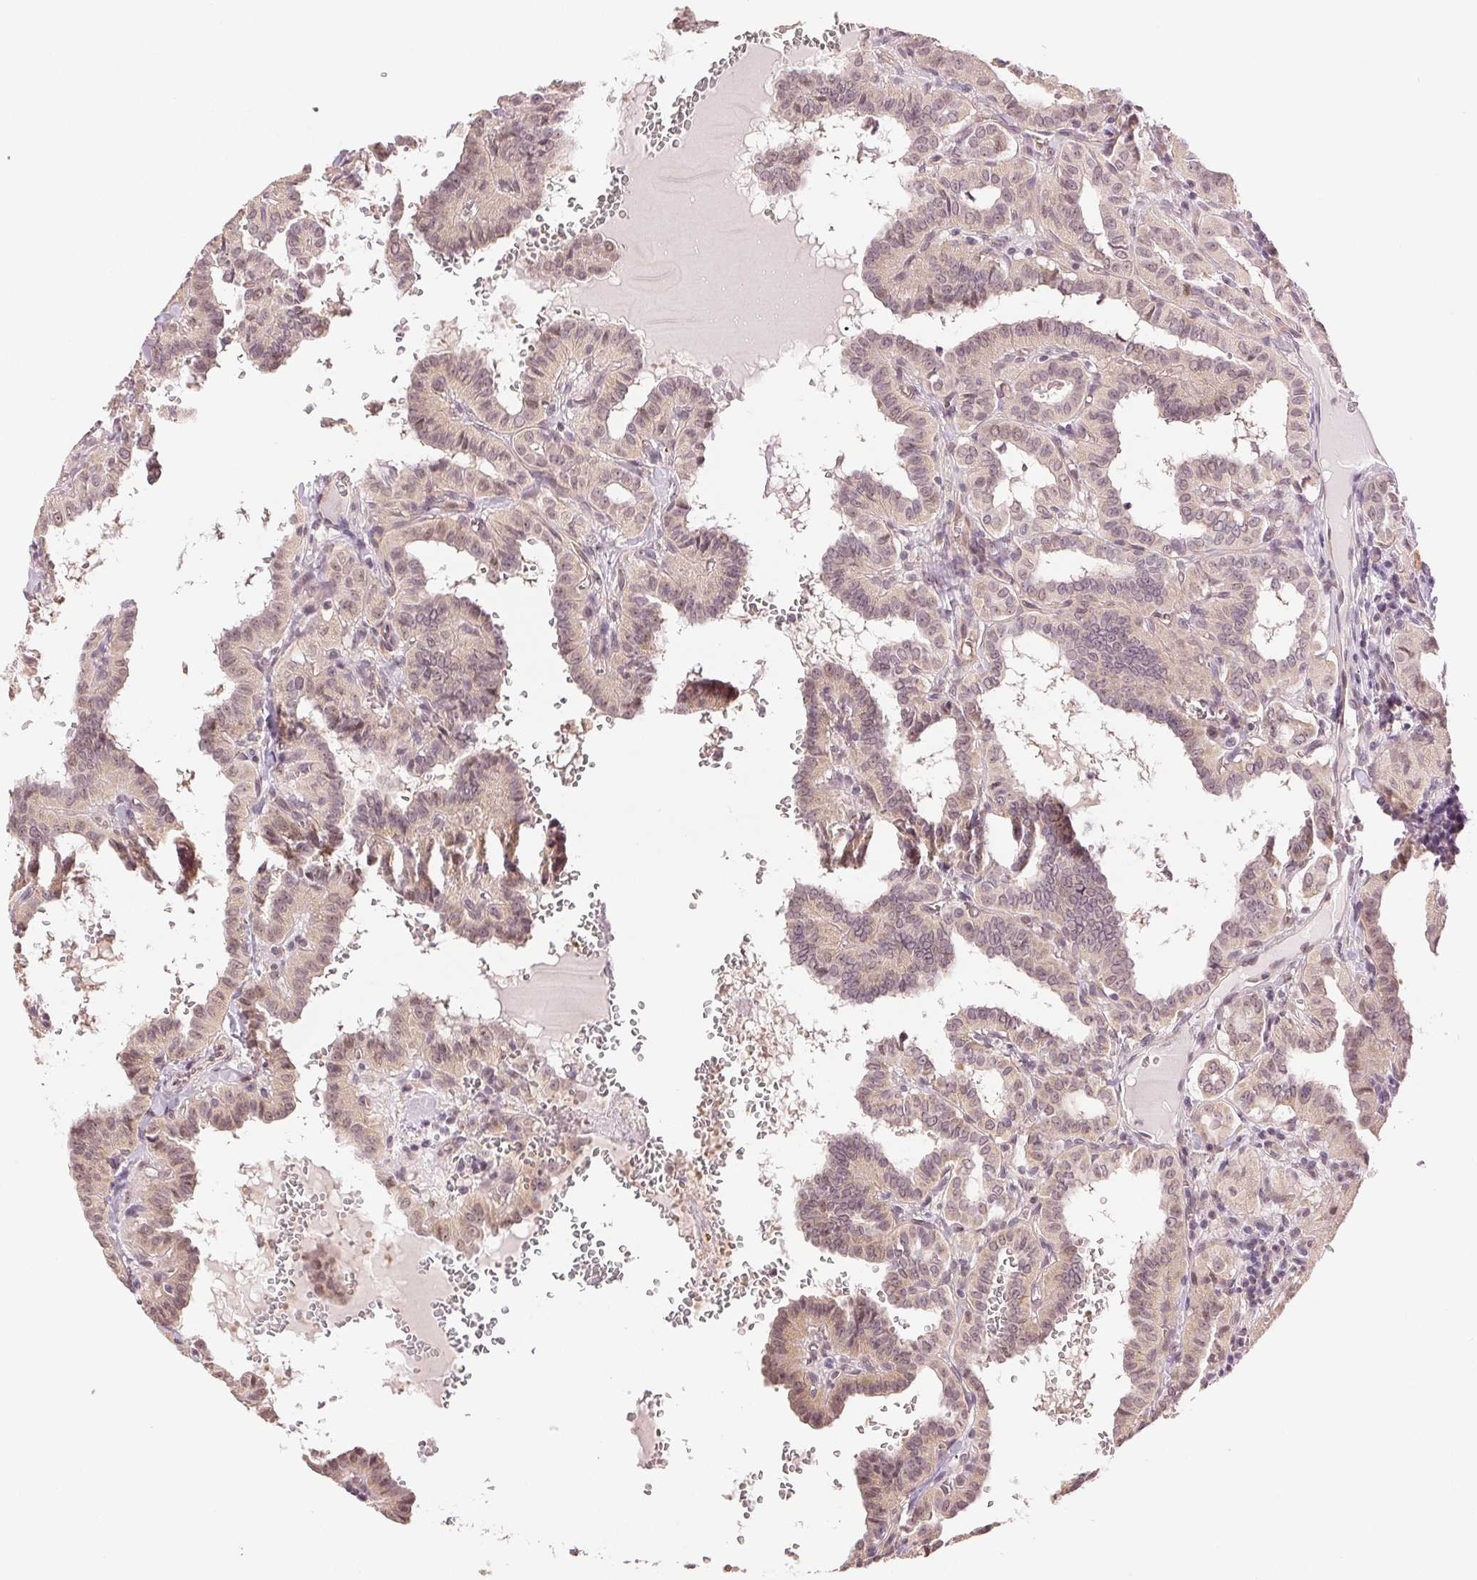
{"staining": {"intensity": "weak", "quantity": "<25%", "location": "nuclear"}, "tissue": "thyroid cancer", "cell_type": "Tumor cells", "image_type": "cancer", "snomed": [{"axis": "morphology", "description": "Papillary adenocarcinoma, NOS"}, {"axis": "topography", "description": "Thyroid gland"}], "caption": "A high-resolution micrograph shows immunohistochemistry (IHC) staining of thyroid cancer (papillary adenocarcinoma), which exhibits no significant positivity in tumor cells.", "gene": "PLCB1", "patient": {"sex": "female", "age": 21}}